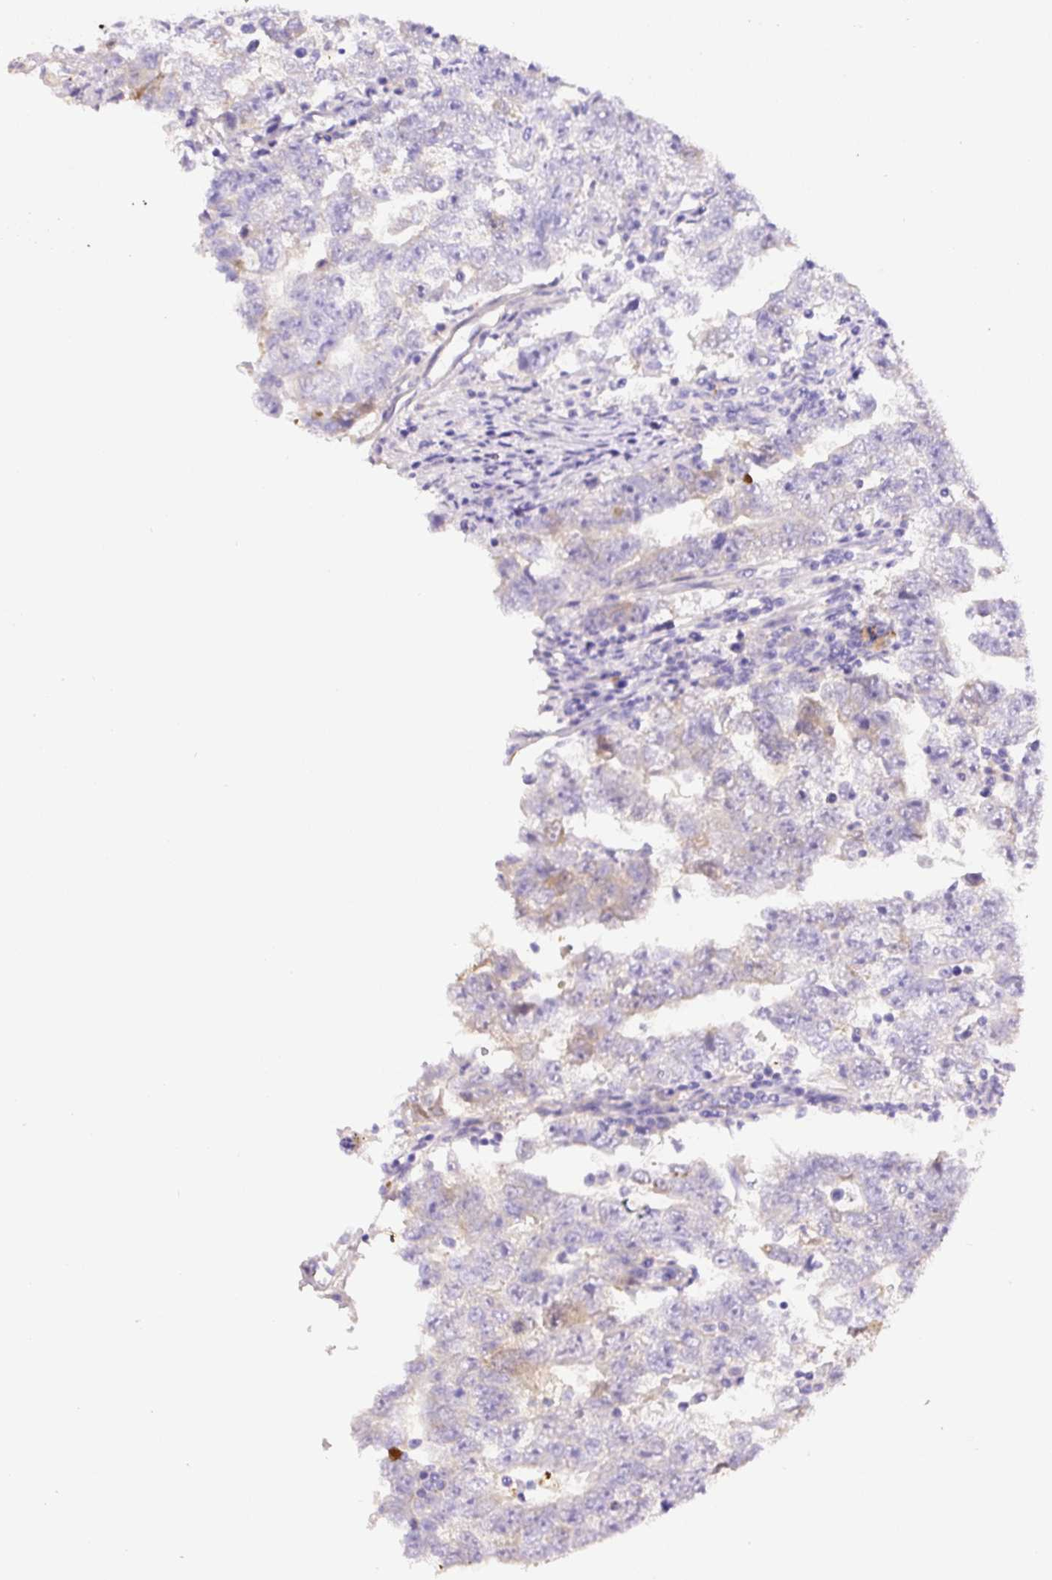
{"staining": {"intensity": "negative", "quantity": "none", "location": "none"}, "tissue": "testis cancer", "cell_type": "Tumor cells", "image_type": "cancer", "snomed": [{"axis": "morphology", "description": "Carcinoma, Embryonal, NOS"}, {"axis": "topography", "description": "Testis"}], "caption": "Immunohistochemistry (IHC) photomicrograph of neoplastic tissue: human testis embryonal carcinoma stained with DAB (3,3'-diaminobenzidine) exhibits no significant protein staining in tumor cells. (Stains: DAB immunohistochemistry with hematoxylin counter stain, Microscopy: brightfield microscopy at high magnification).", "gene": "APCS", "patient": {"sex": "male", "age": 25}}